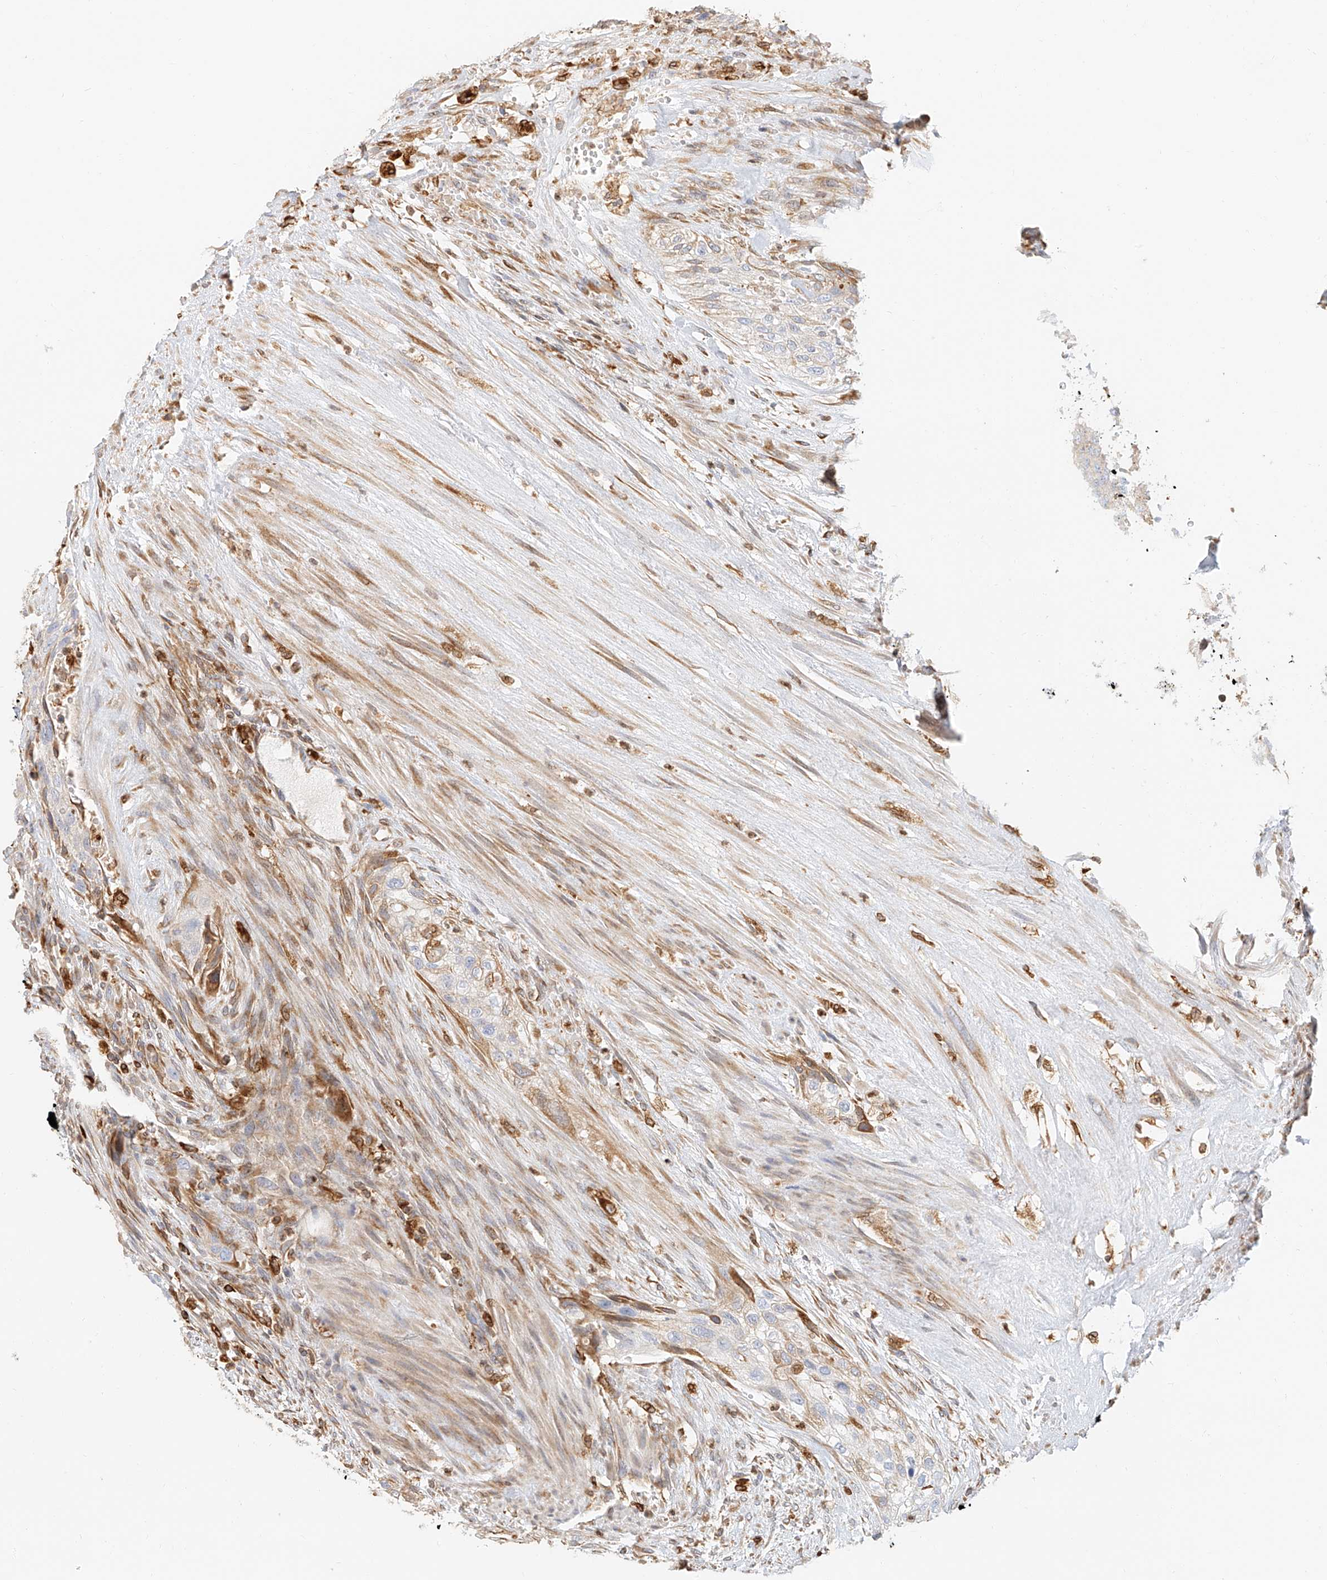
{"staining": {"intensity": "moderate", "quantity": "<25%", "location": "cytoplasmic/membranous"}, "tissue": "urothelial cancer", "cell_type": "Tumor cells", "image_type": "cancer", "snomed": [{"axis": "morphology", "description": "Urothelial carcinoma, High grade"}, {"axis": "topography", "description": "Urinary bladder"}], "caption": "Immunohistochemistry (IHC) histopathology image of neoplastic tissue: human urothelial cancer stained using IHC demonstrates low levels of moderate protein expression localized specifically in the cytoplasmic/membranous of tumor cells, appearing as a cytoplasmic/membranous brown color.", "gene": "DHRS7", "patient": {"sex": "male", "age": 35}}